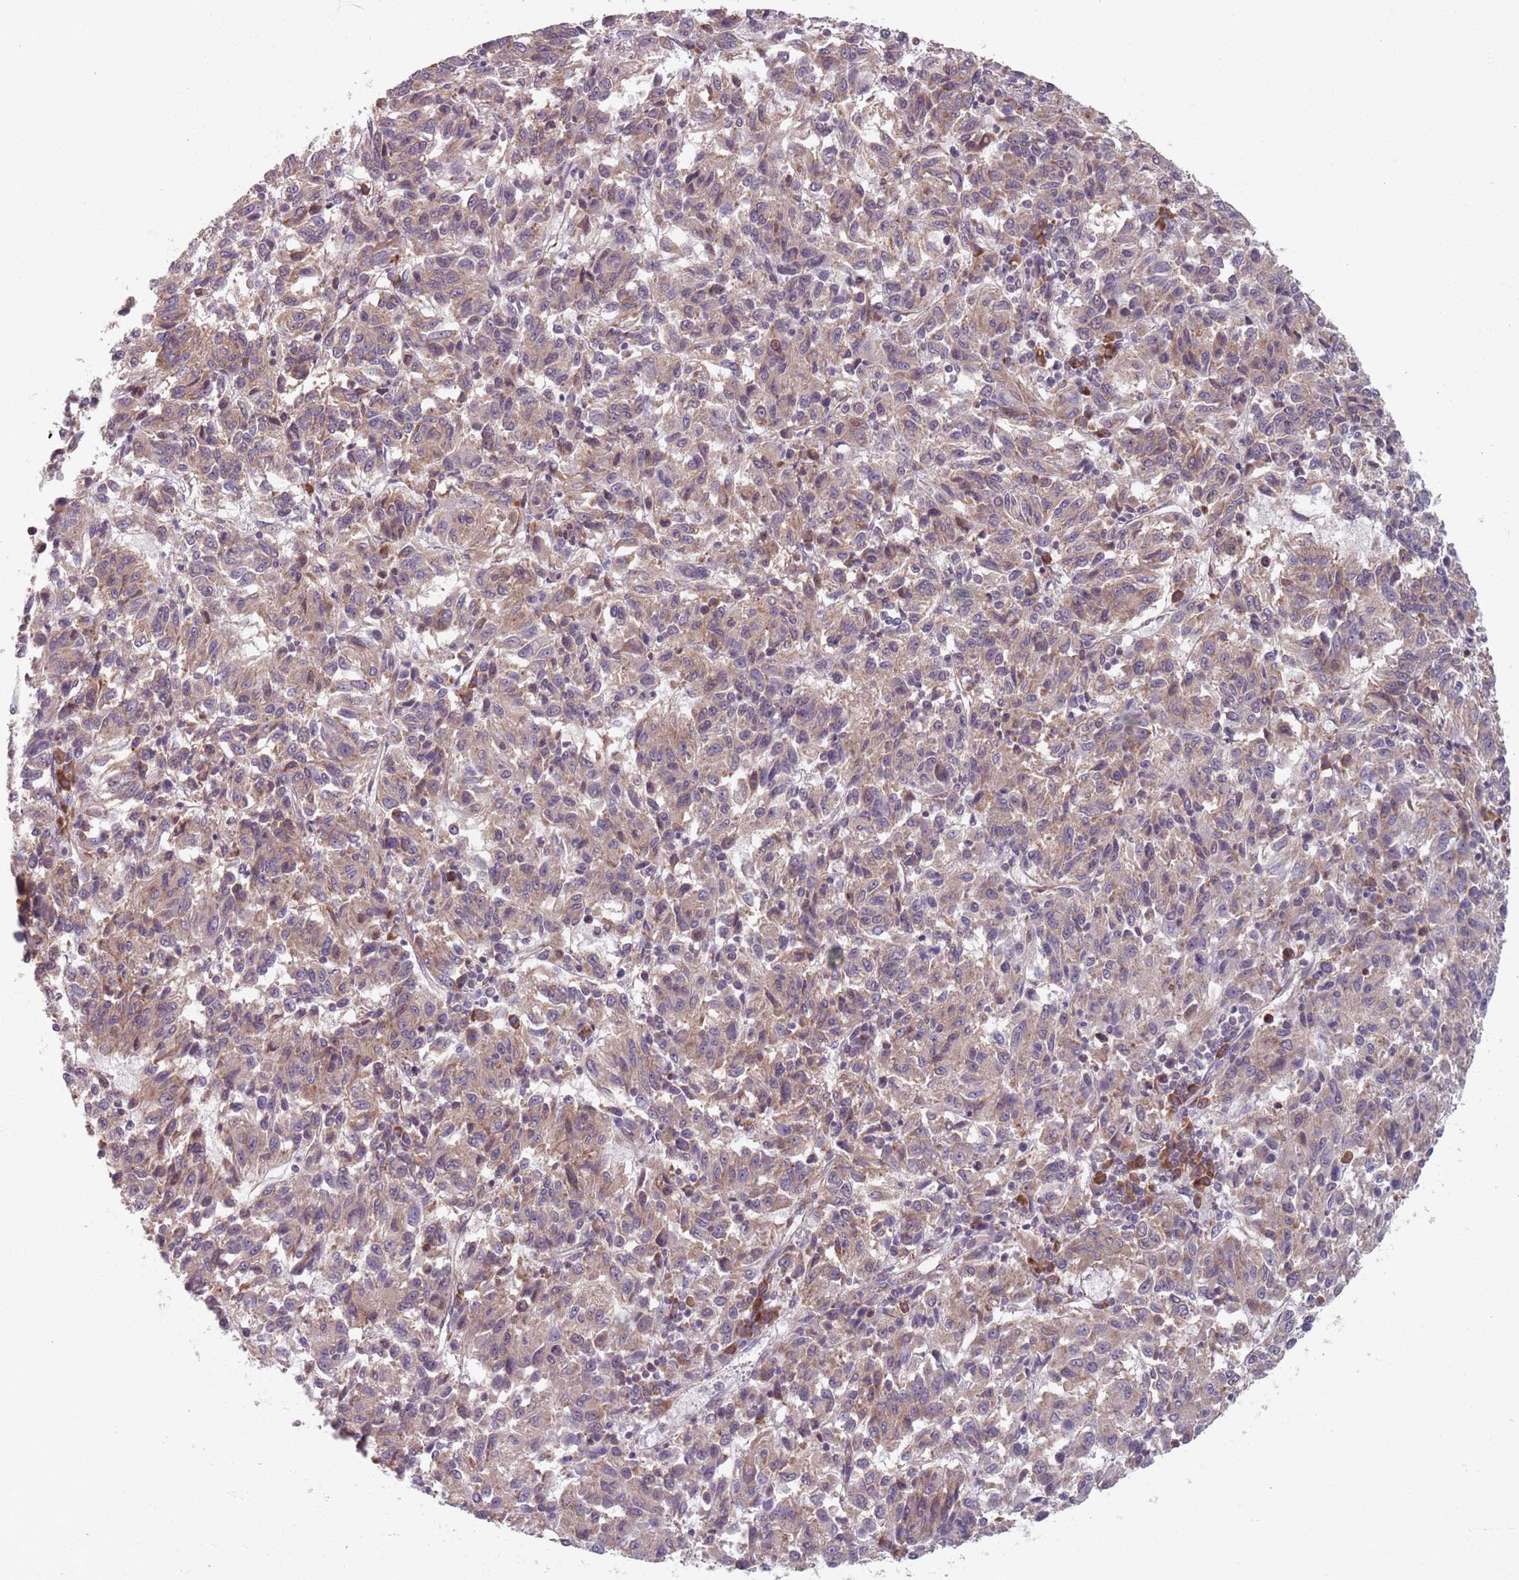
{"staining": {"intensity": "weak", "quantity": ">75%", "location": "cytoplasmic/membranous"}, "tissue": "melanoma", "cell_type": "Tumor cells", "image_type": "cancer", "snomed": [{"axis": "morphology", "description": "Malignant melanoma, Metastatic site"}, {"axis": "topography", "description": "Lung"}], "caption": "High-magnification brightfield microscopy of melanoma stained with DAB (brown) and counterstained with hematoxylin (blue). tumor cells exhibit weak cytoplasmic/membranous expression is identified in approximately>75% of cells.", "gene": "NOTCH3", "patient": {"sex": "male", "age": 64}}